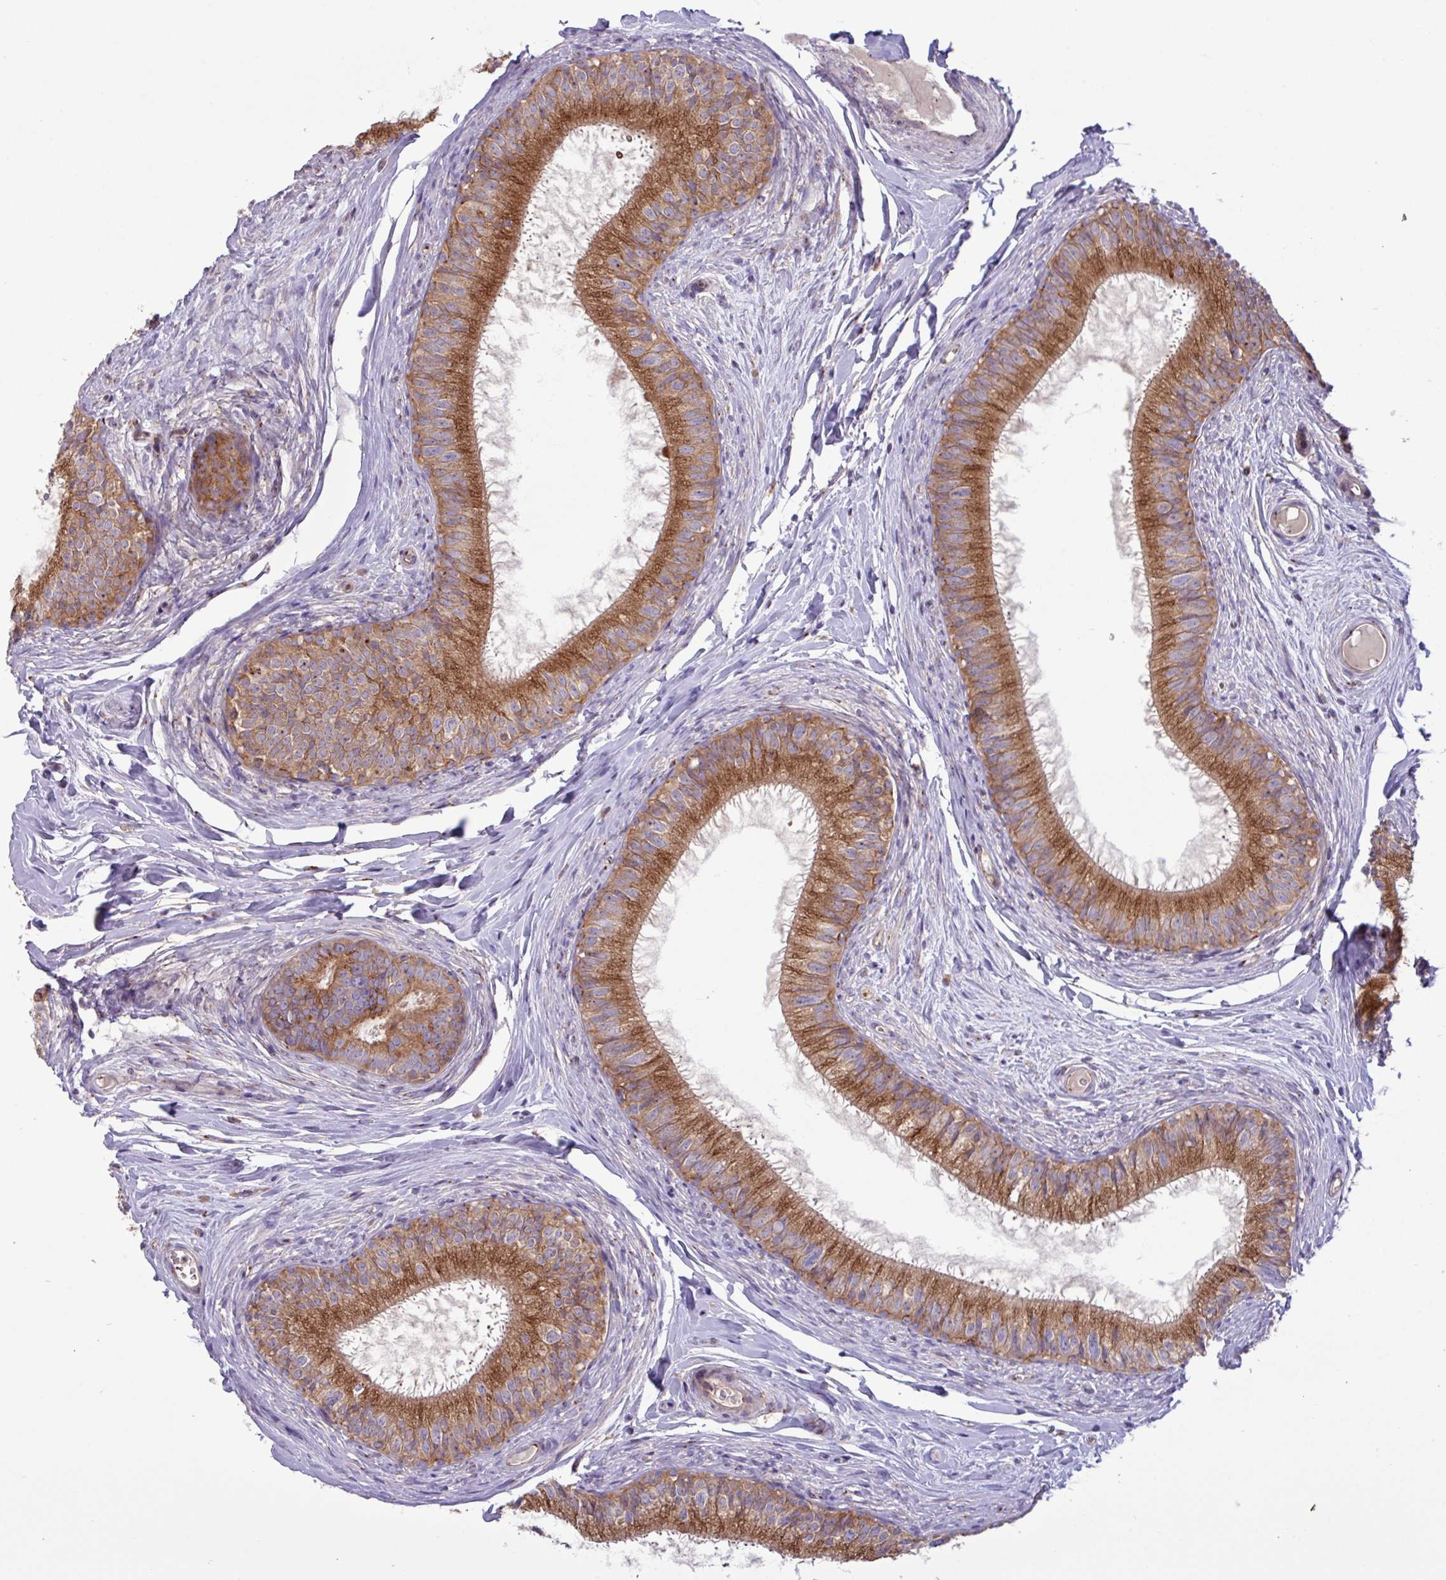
{"staining": {"intensity": "moderate", "quantity": ">75%", "location": "cytoplasmic/membranous"}, "tissue": "epididymis", "cell_type": "Glandular cells", "image_type": "normal", "snomed": [{"axis": "morphology", "description": "Normal tissue, NOS"}, {"axis": "topography", "description": "Epididymis"}], "caption": "High-magnification brightfield microscopy of benign epididymis stained with DAB (brown) and counterstained with hematoxylin (blue). glandular cells exhibit moderate cytoplasmic/membranous staining is present in approximately>75% of cells.", "gene": "RAB19", "patient": {"sex": "male", "age": 25}}